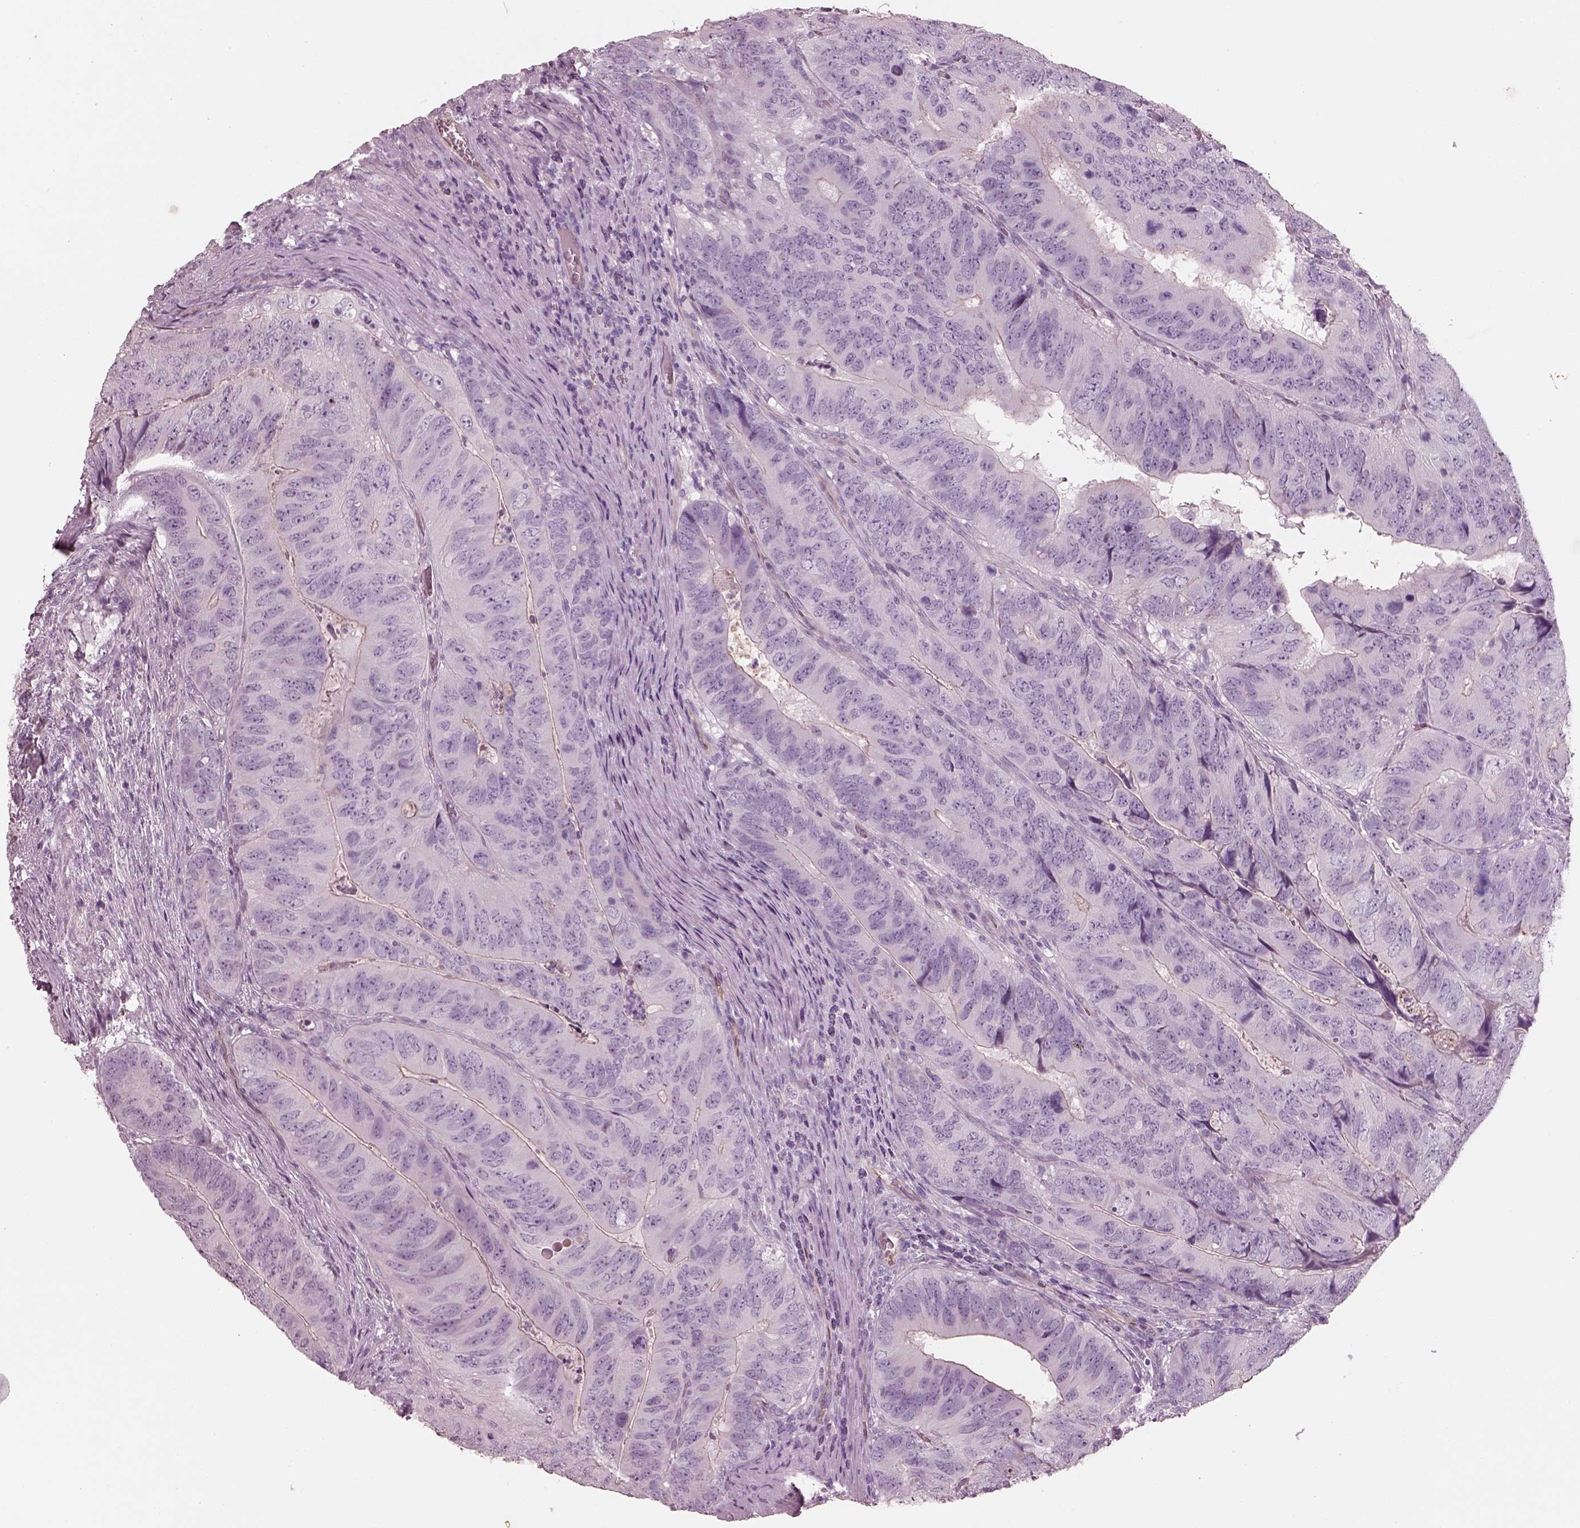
{"staining": {"intensity": "negative", "quantity": "none", "location": "none"}, "tissue": "colorectal cancer", "cell_type": "Tumor cells", "image_type": "cancer", "snomed": [{"axis": "morphology", "description": "Adenocarcinoma, NOS"}, {"axis": "topography", "description": "Colon"}], "caption": "This is a micrograph of immunohistochemistry (IHC) staining of colorectal cancer, which shows no staining in tumor cells.", "gene": "IGLL1", "patient": {"sex": "male", "age": 79}}